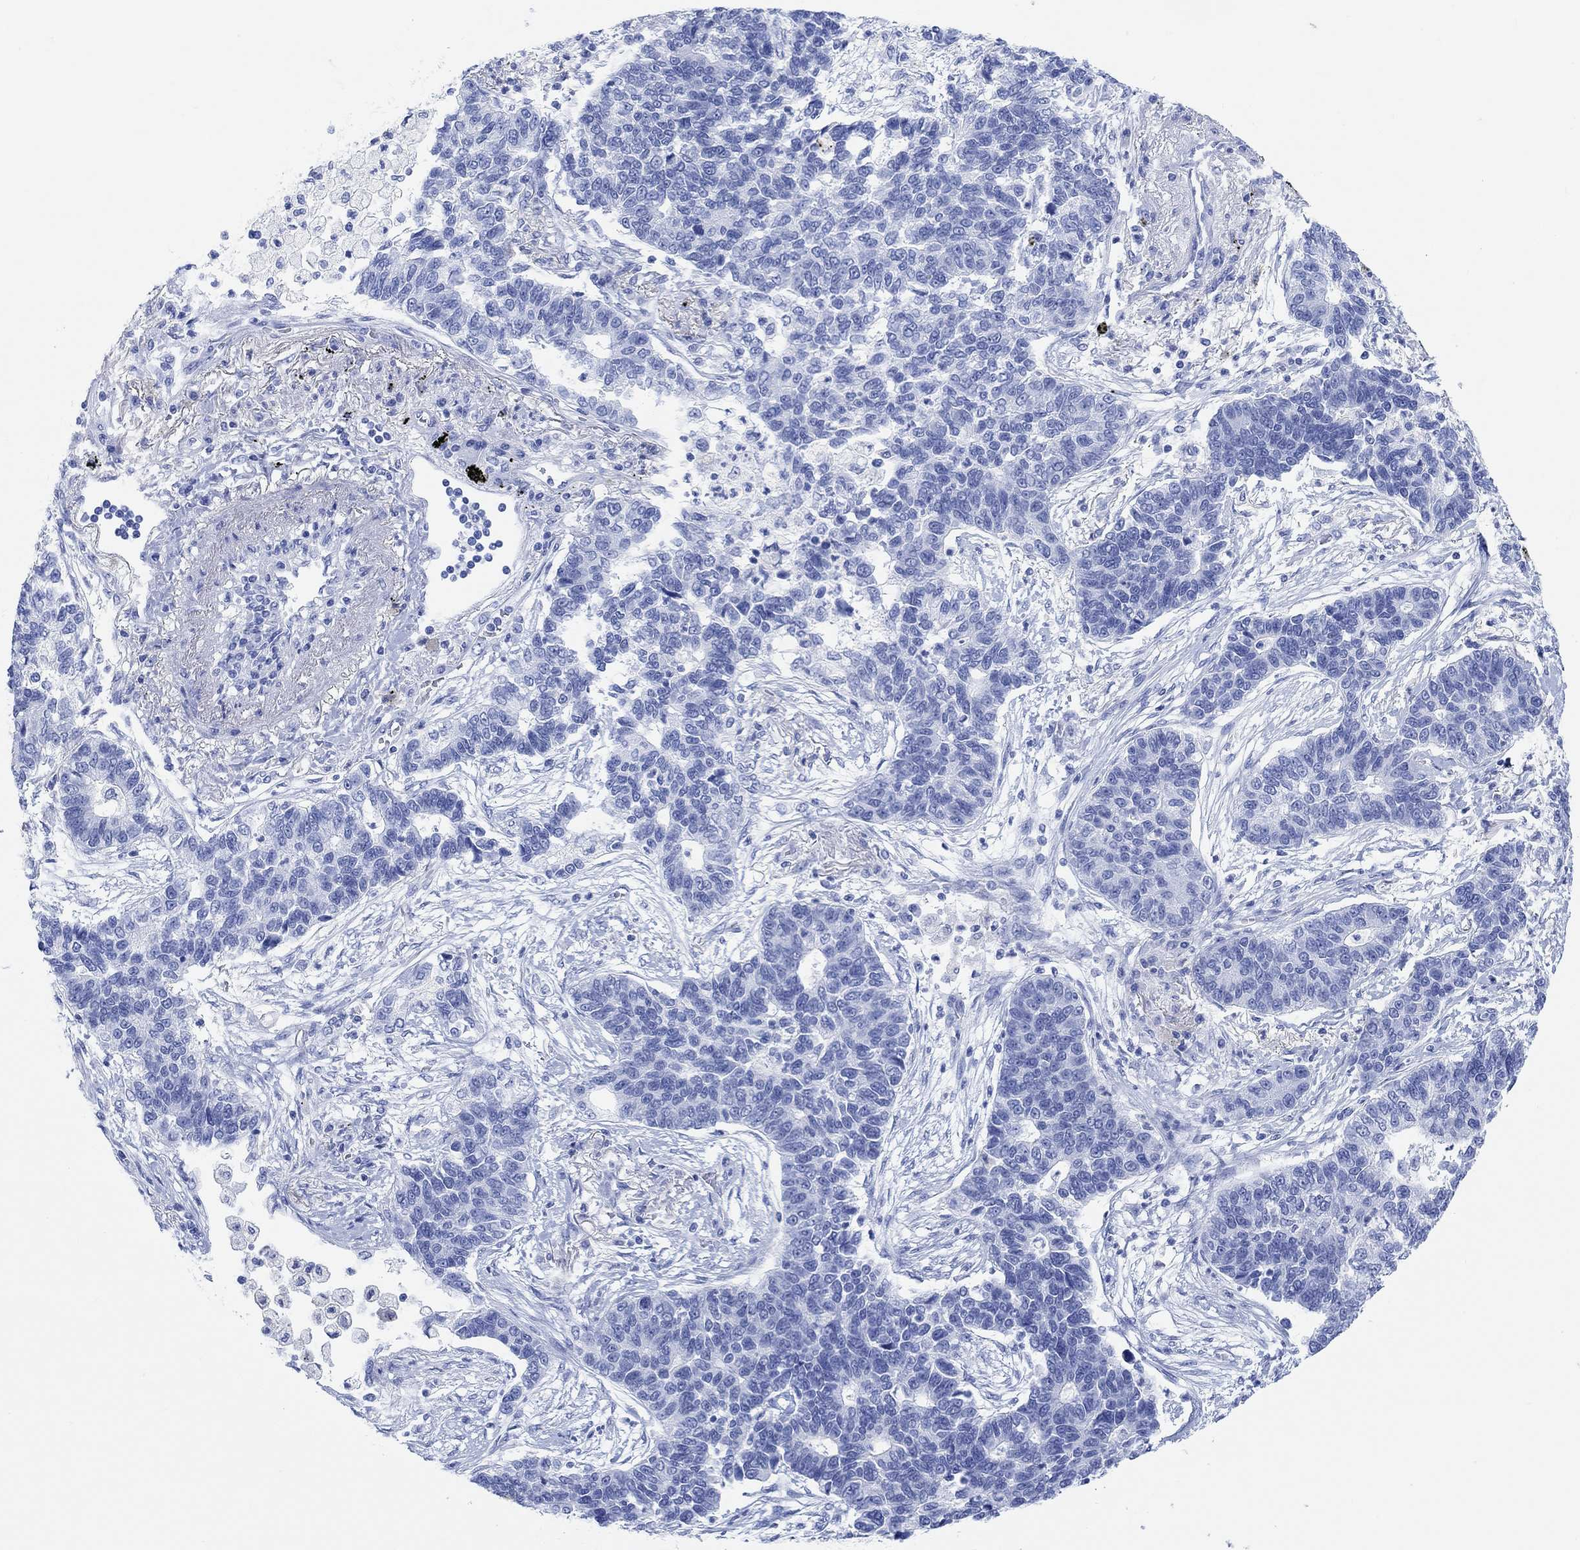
{"staining": {"intensity": "negative", "quantity": "none", "location": "none"}, "tissue": "lung cancer", "cell_type": "Tumor cells", "image_type": "cancer", "snomed": [{"axis": "morphology", "description": "Adenocarcinoma, NOS"}, {"axis": "topography", "description": "Lung"}], "caption": "Histopathology image shows no protein expression in tumor cells of lung adenocarcinoma tissue.", "gene": "ANKRD33", "patient": {"sex": "female", "age": 57}}